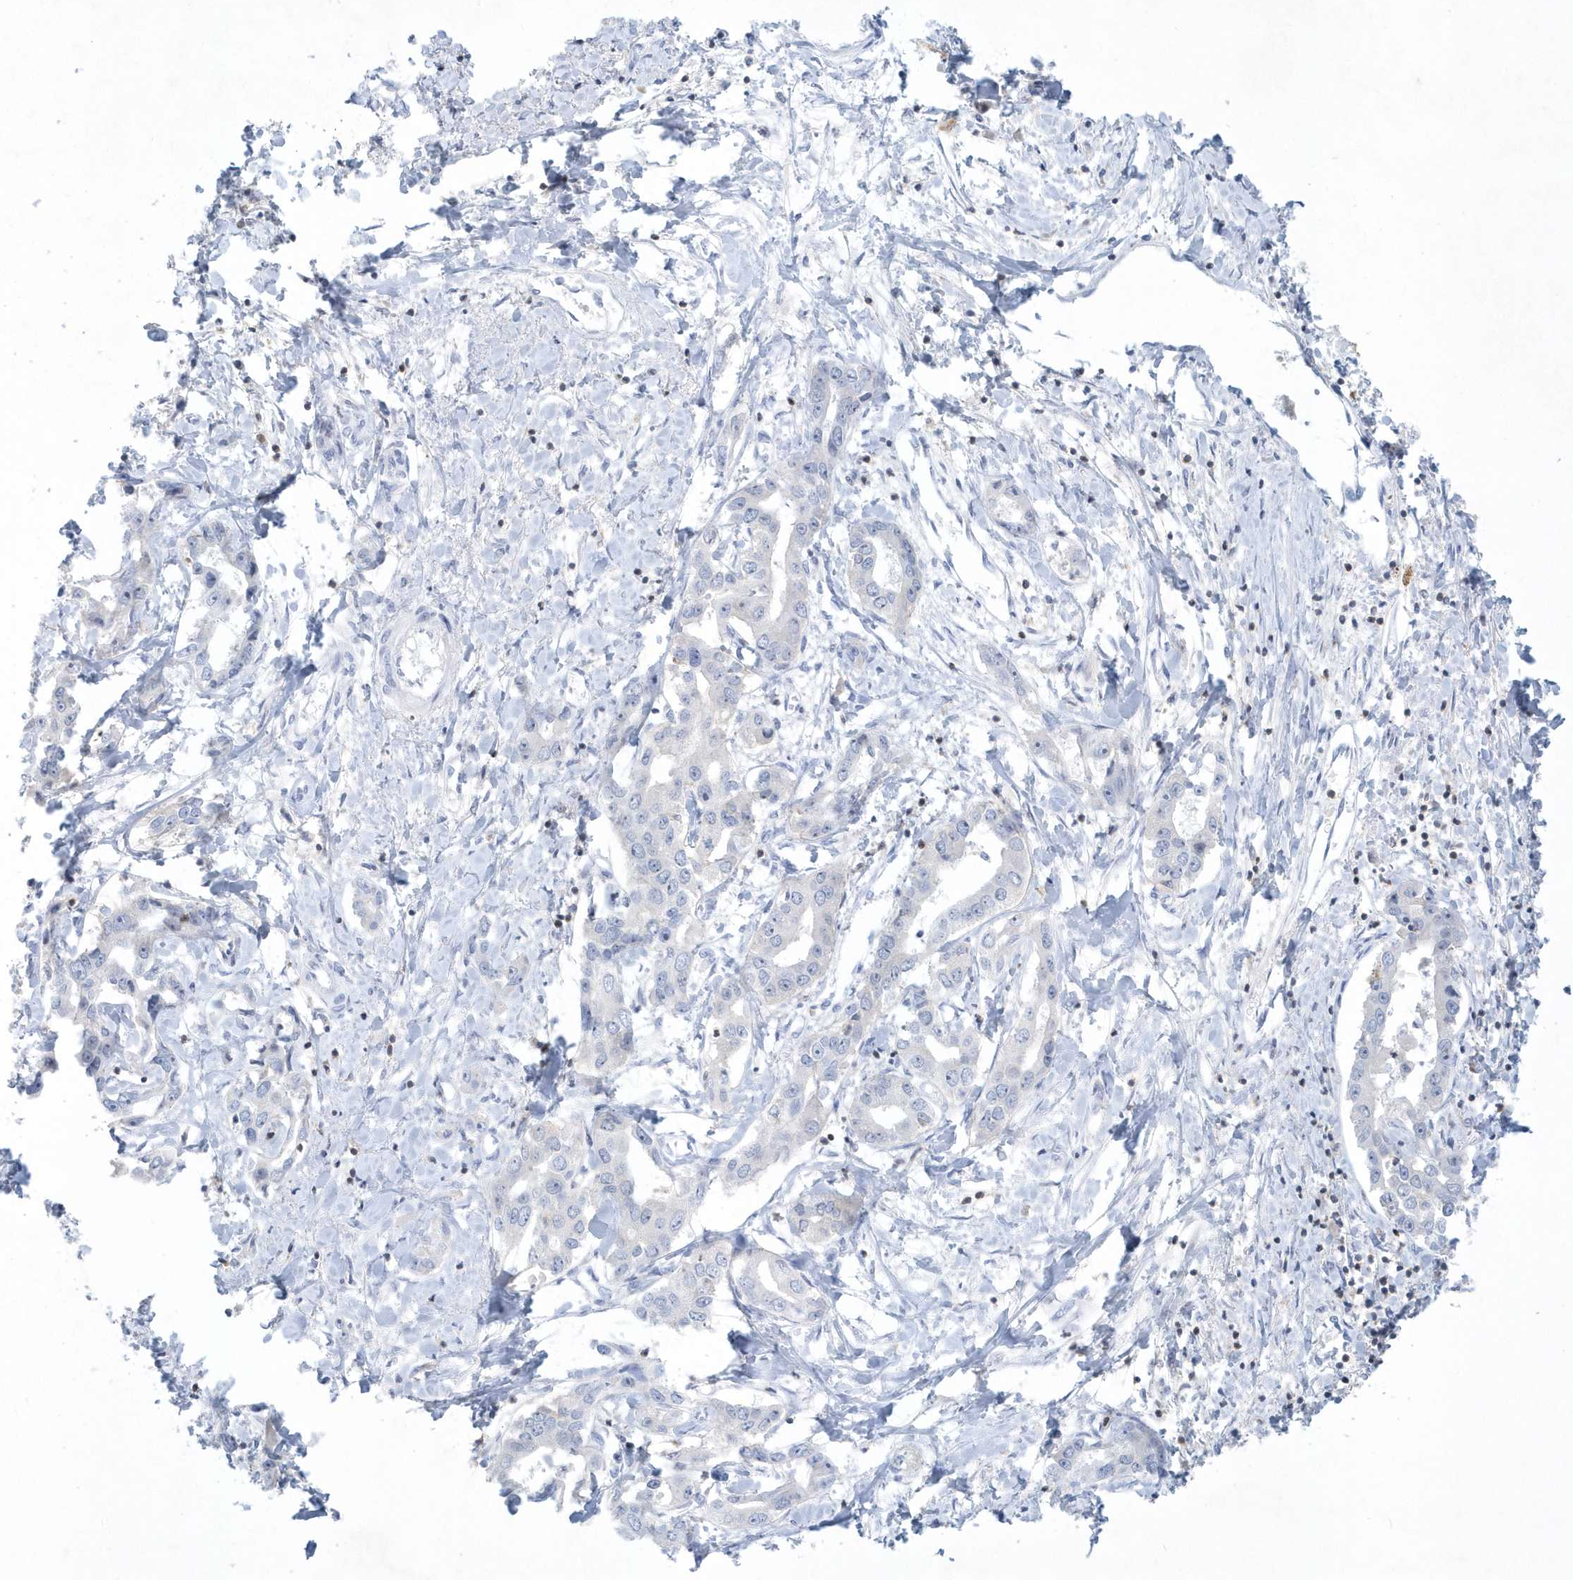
{"staining": {"intensity": "negative", "quantity": "none", "location": "none"}, "tissue": "liver cancer", "cell_type": "Tumor cells", "image_type": "cancer", "snomed": [{"axis": "morphology", "description": "Cholangiocarcinoma"}, {"axis": "topography", "description": "Liver"}], "caption": "Tumor cells are negative for brown protein staining in cholangiocarcinoma (liver).", "gene": "PSD4", "patient": {"sex": "male", "age": 59}}